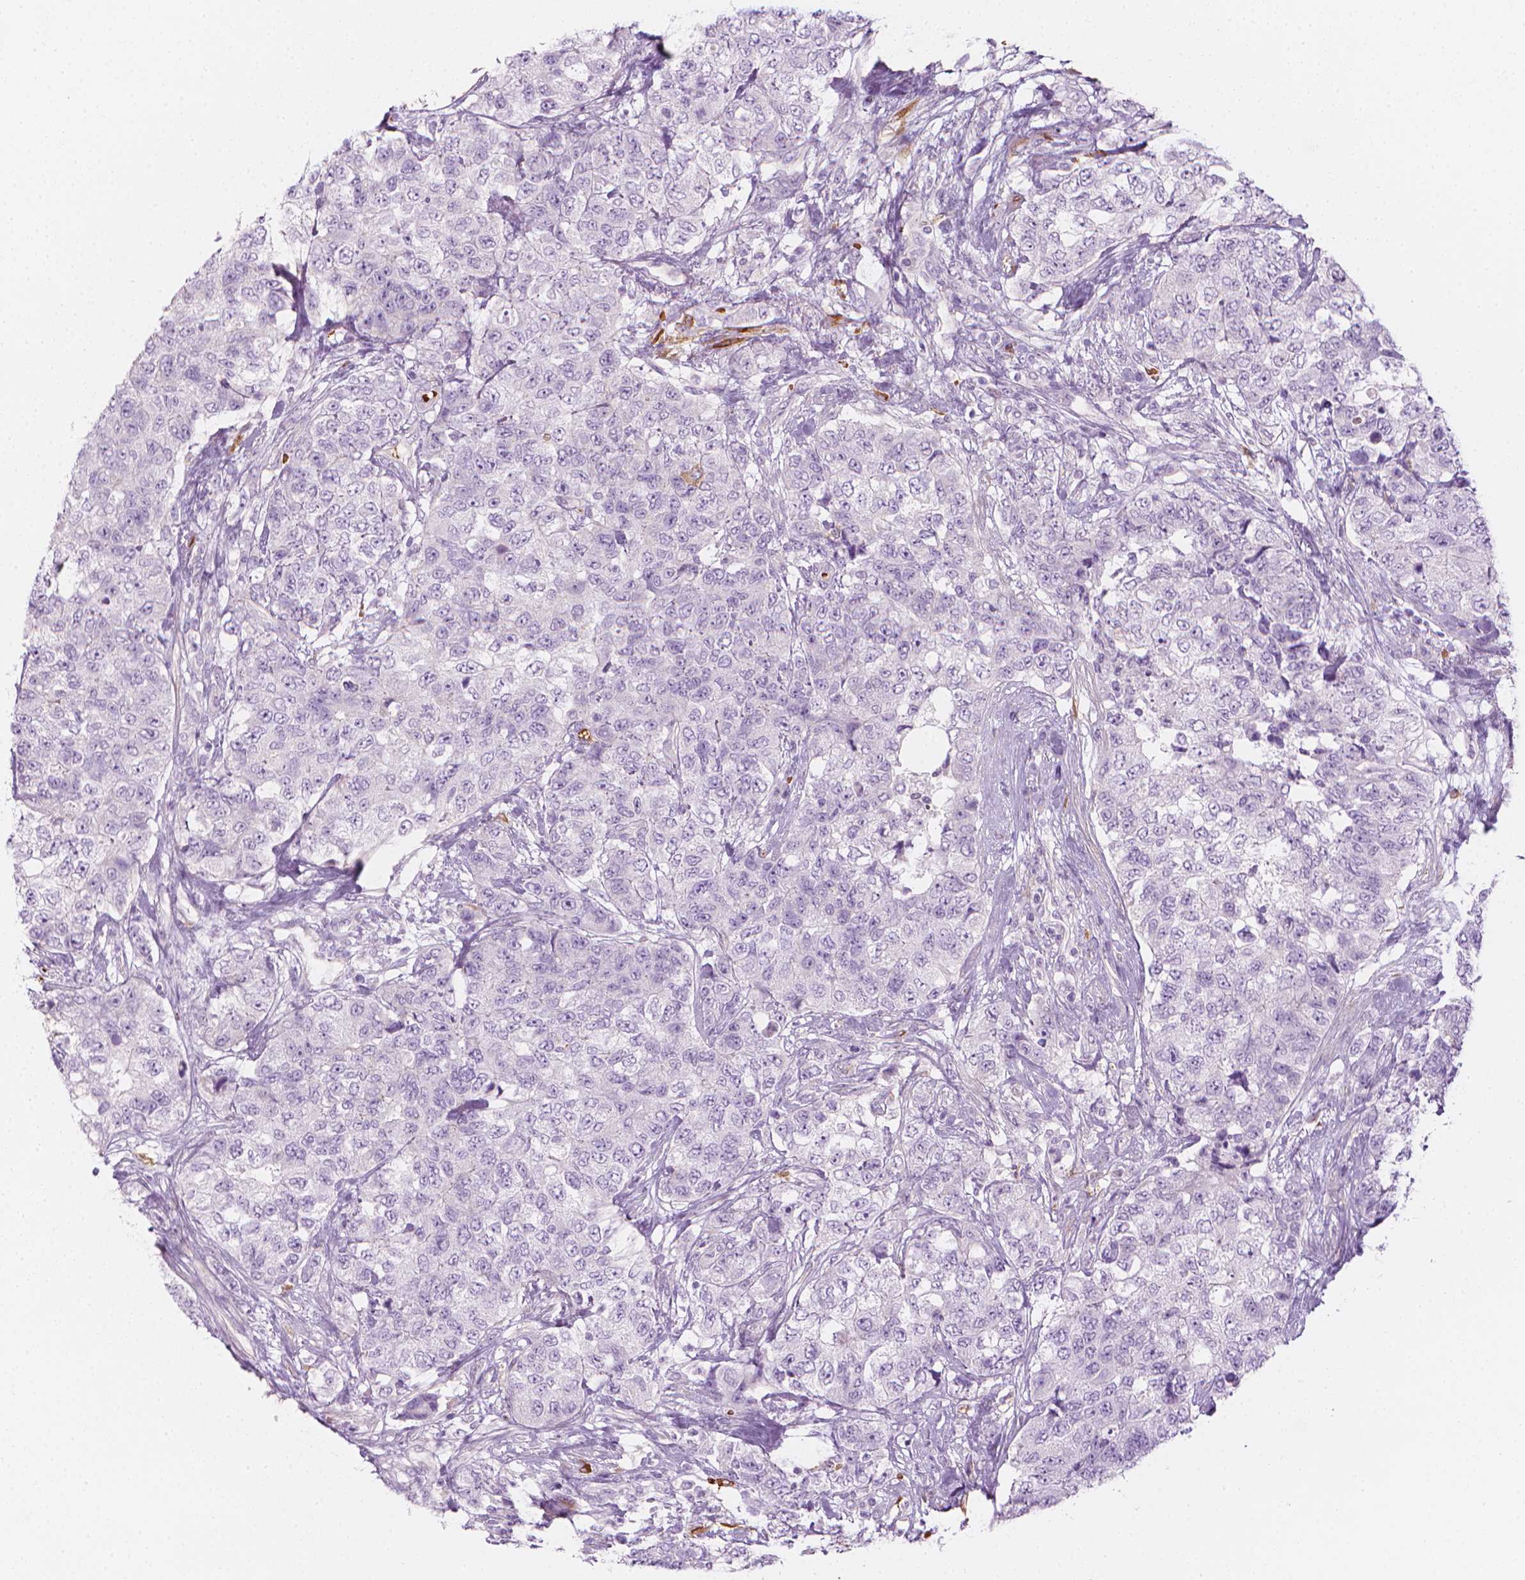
{"staining": {"intensity": "negative", "quantity": "none", "location": "none"}, "tissue": "urothelial cancer", "cell_type": "Tumor cells", "image_type": "cancer", "snomed": [{"axis": "morphology", "description": "Urothelial carcinoma, High grade"}, {"axis": "topography", "description": "Urinary bladder"}], "caption": "Immunohistochemistry image of neoplastic tissue: urothelial cancer stained with DAB displays no significant protein expression in tumor cells.", "gene": "CES1", "patient": {"sex": "female", "age": 78}}